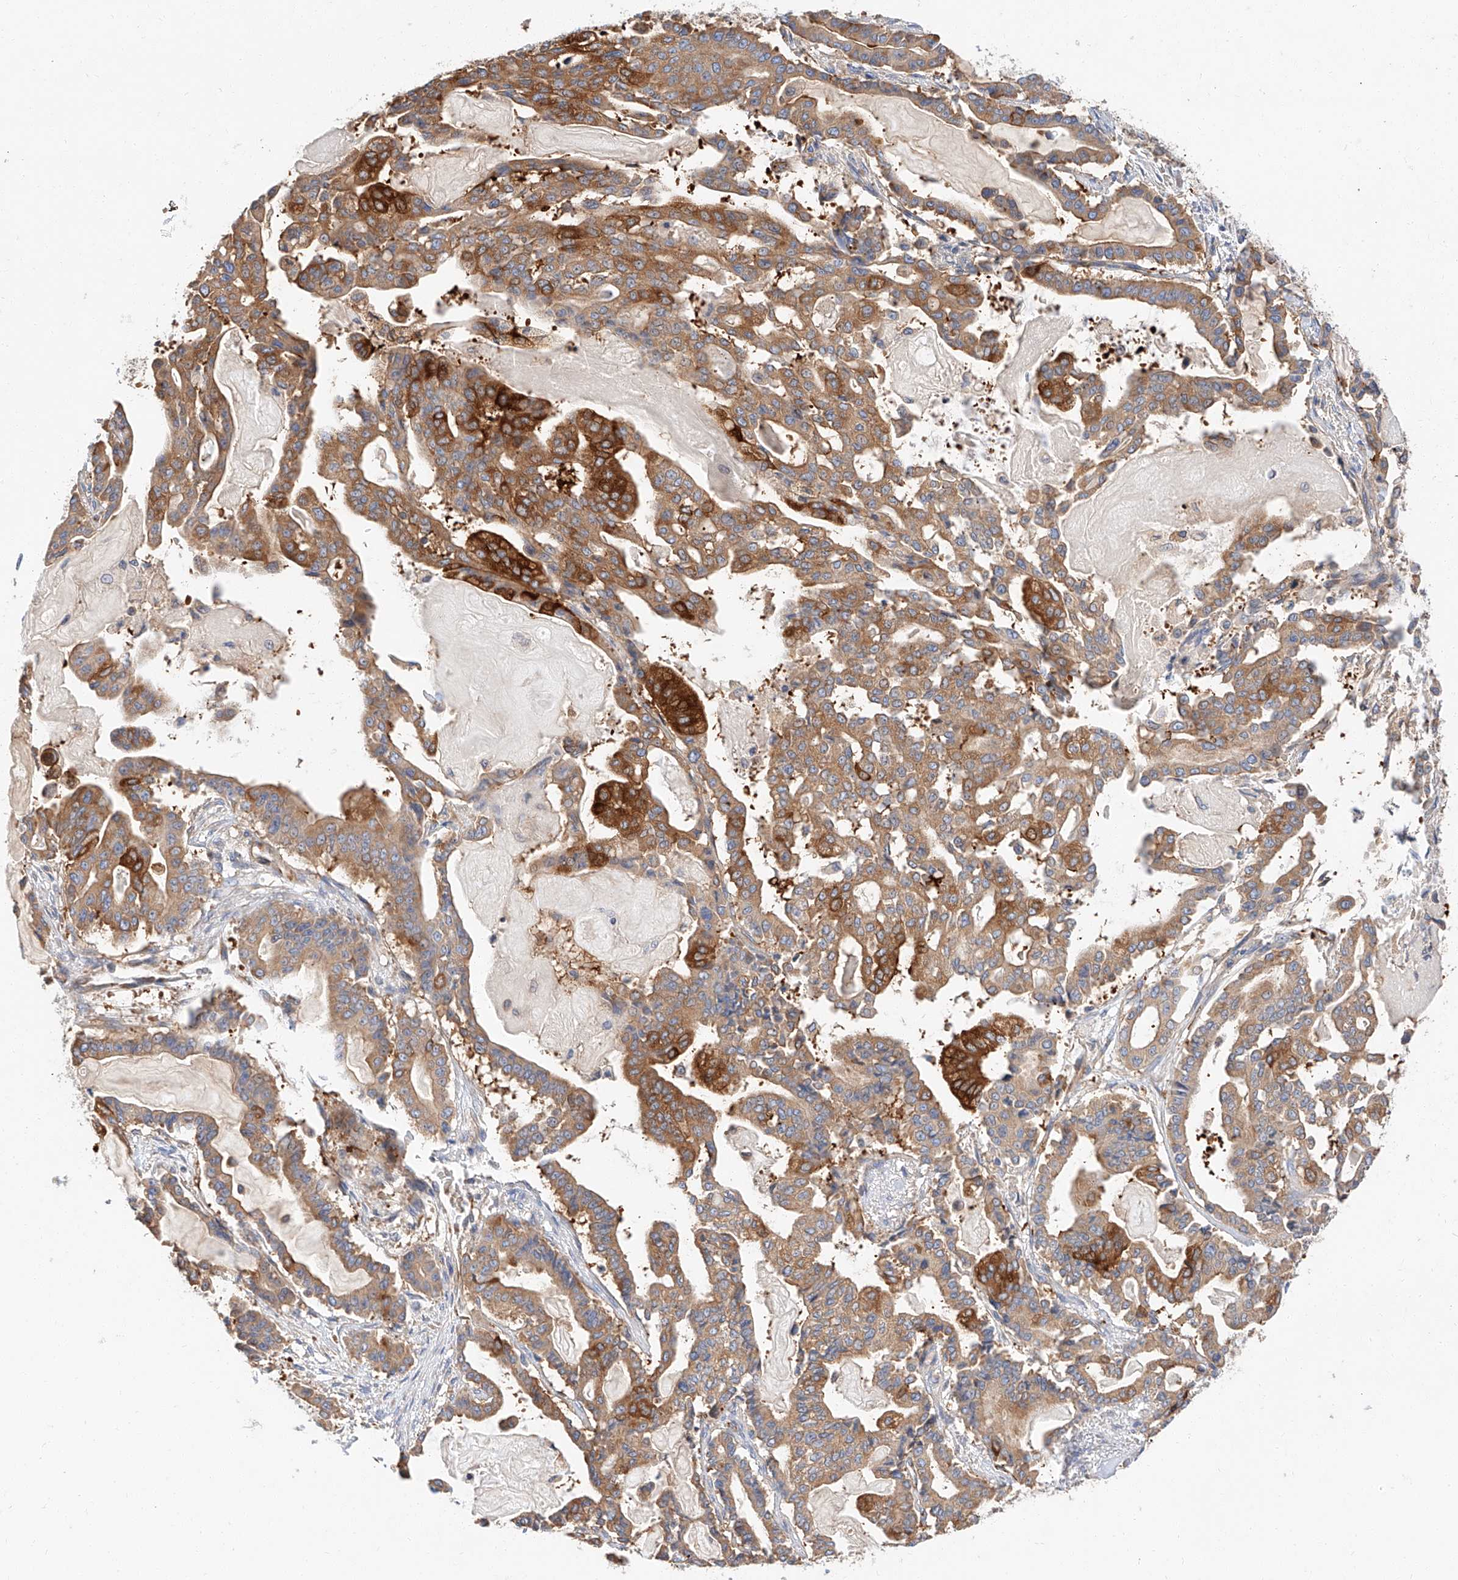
{"staining": {"intensity": "strong", "quantity": "25%-75%", "location": "cytoplasmic/membranous"}, "tissue": "pancreatic cancer", "cell_type": "Tumor cells", "image_type": "cancer", "snomed": [{"axis": "morphology", "description": "Adenocarcinoma, NOS"}, {"axis": "topography", "description": "Pancreas"}], "caption": "High-power microscopy captured an immunohistochemistry photomicrograph of pancreatic cancer, revealing strong cytoplasmic/membranous staining in approximately 25%-75% of tumor cells.", "gene": "GLMN", "patient": {"sex": "male", "age": 63}}